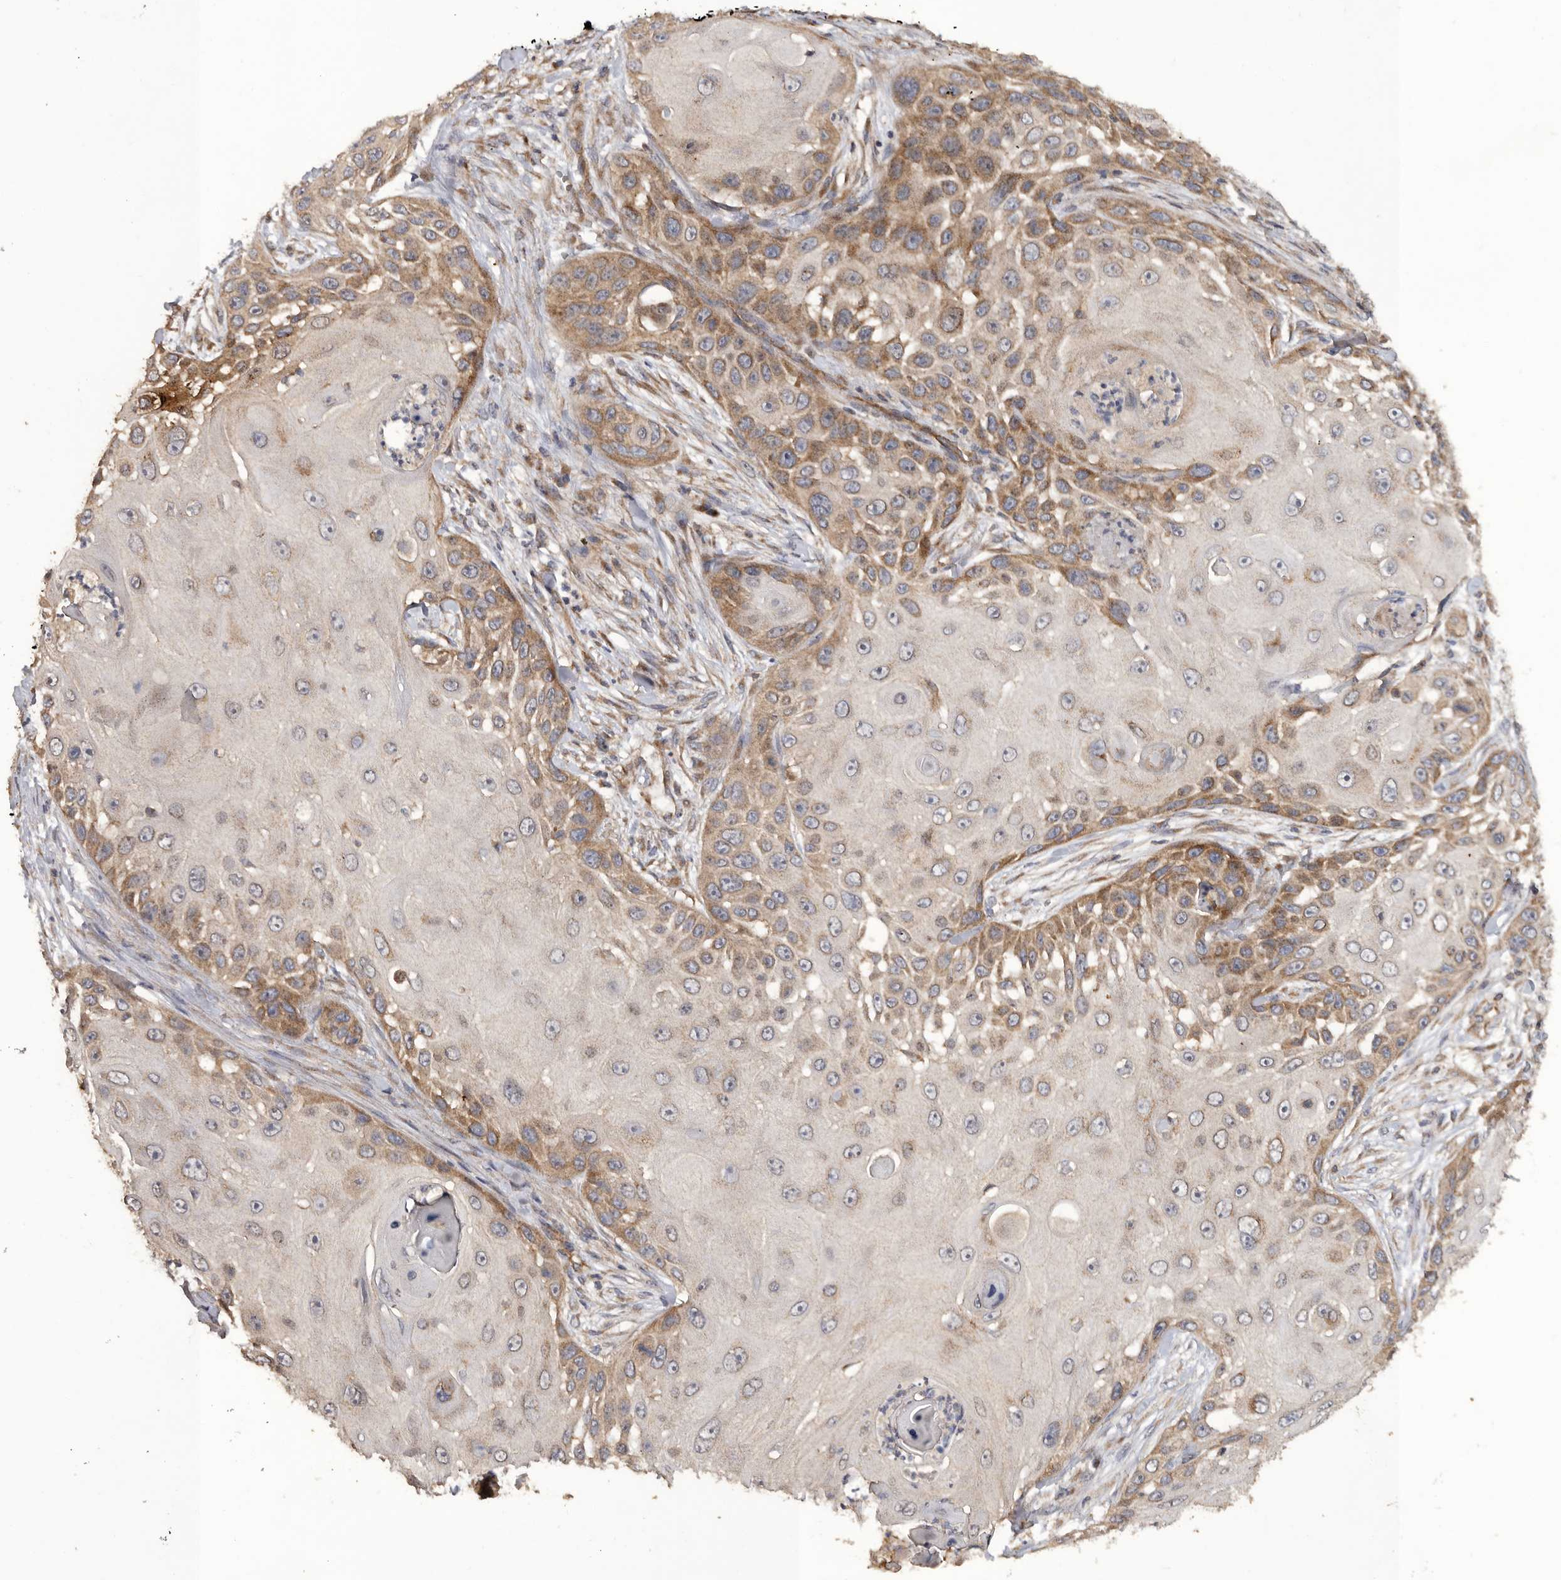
{"staining": {"intensity": "moderate", "quantity": "25%-75%", "location": "cytoplasmic/membranous"}, "tissue": "skin cancer", "cell_type": "Tumor cells", "image_type": "cancer", "snomed": [{"axis": "morphology", "description": "Squamous cell carcinoma, NOS"}, {"axis": "topography", "description": "Skin"}], "caption": "The micrograph exhibits a brown stain indicating the presence of a protein in the cytoplasmic/membranous of tumor cells in skin cancer (squamous cell carcinoma).", "gene": "PODXL2", "patient": {"sex": "female", "age": 44}}